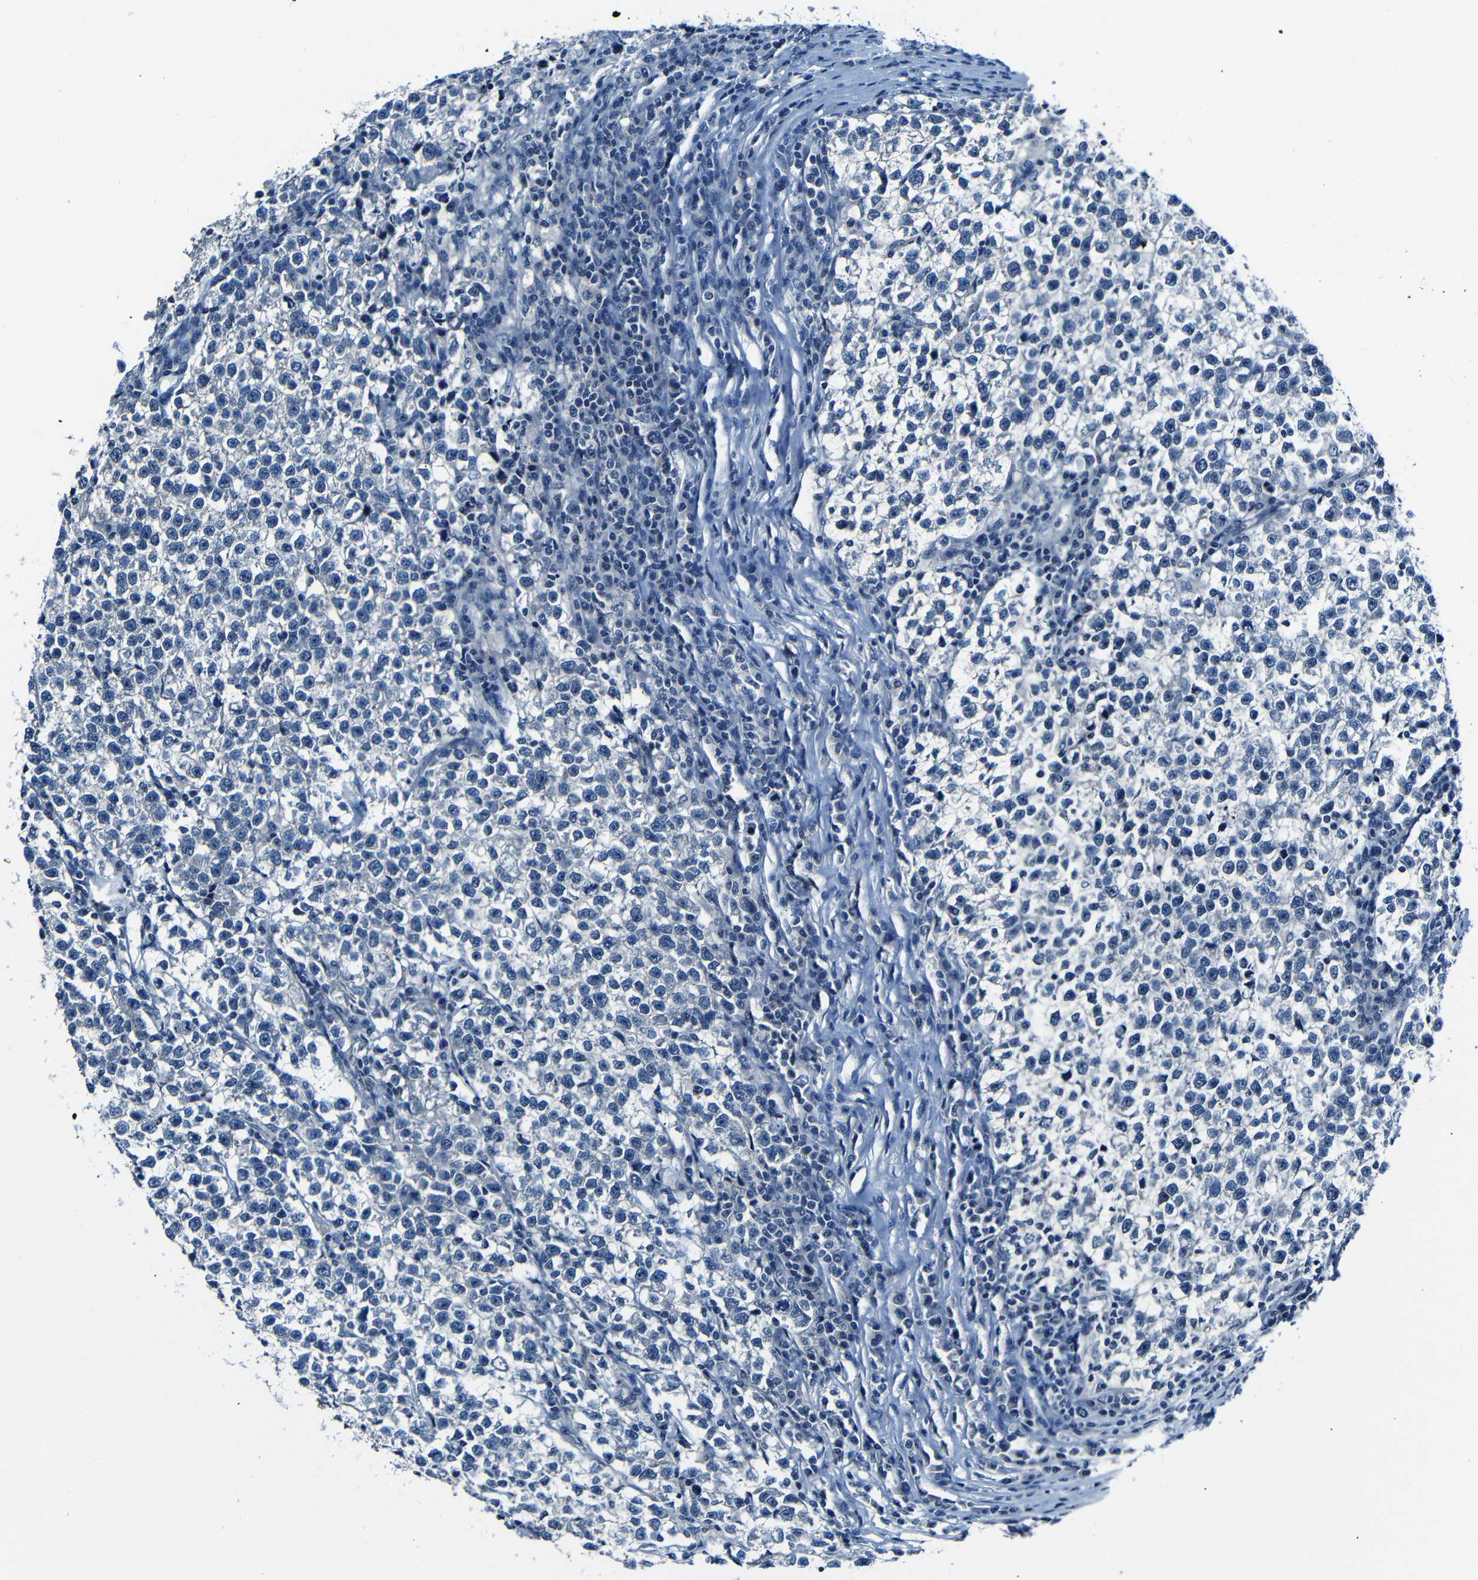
{"staining": {"intensity": "negative", "quantity": "none", "location": "none"}, "tissue": "testis cancer", "cell_type": "Tumor cells", "image_type": "cancer", "snomed": [{"axis": "morphology", "description": "Normal tissue, NOS"}, {"axis": "morphology", "description": "Seminoma, NOS"}, {"axis": "topography", "description": "Testis"}], "caption": "An image of testis cancer stained for a protein demonstrates no brown staining in tumor cells.", "gene": "ANK3", "patient": {"sex": "male", "age": 43}}